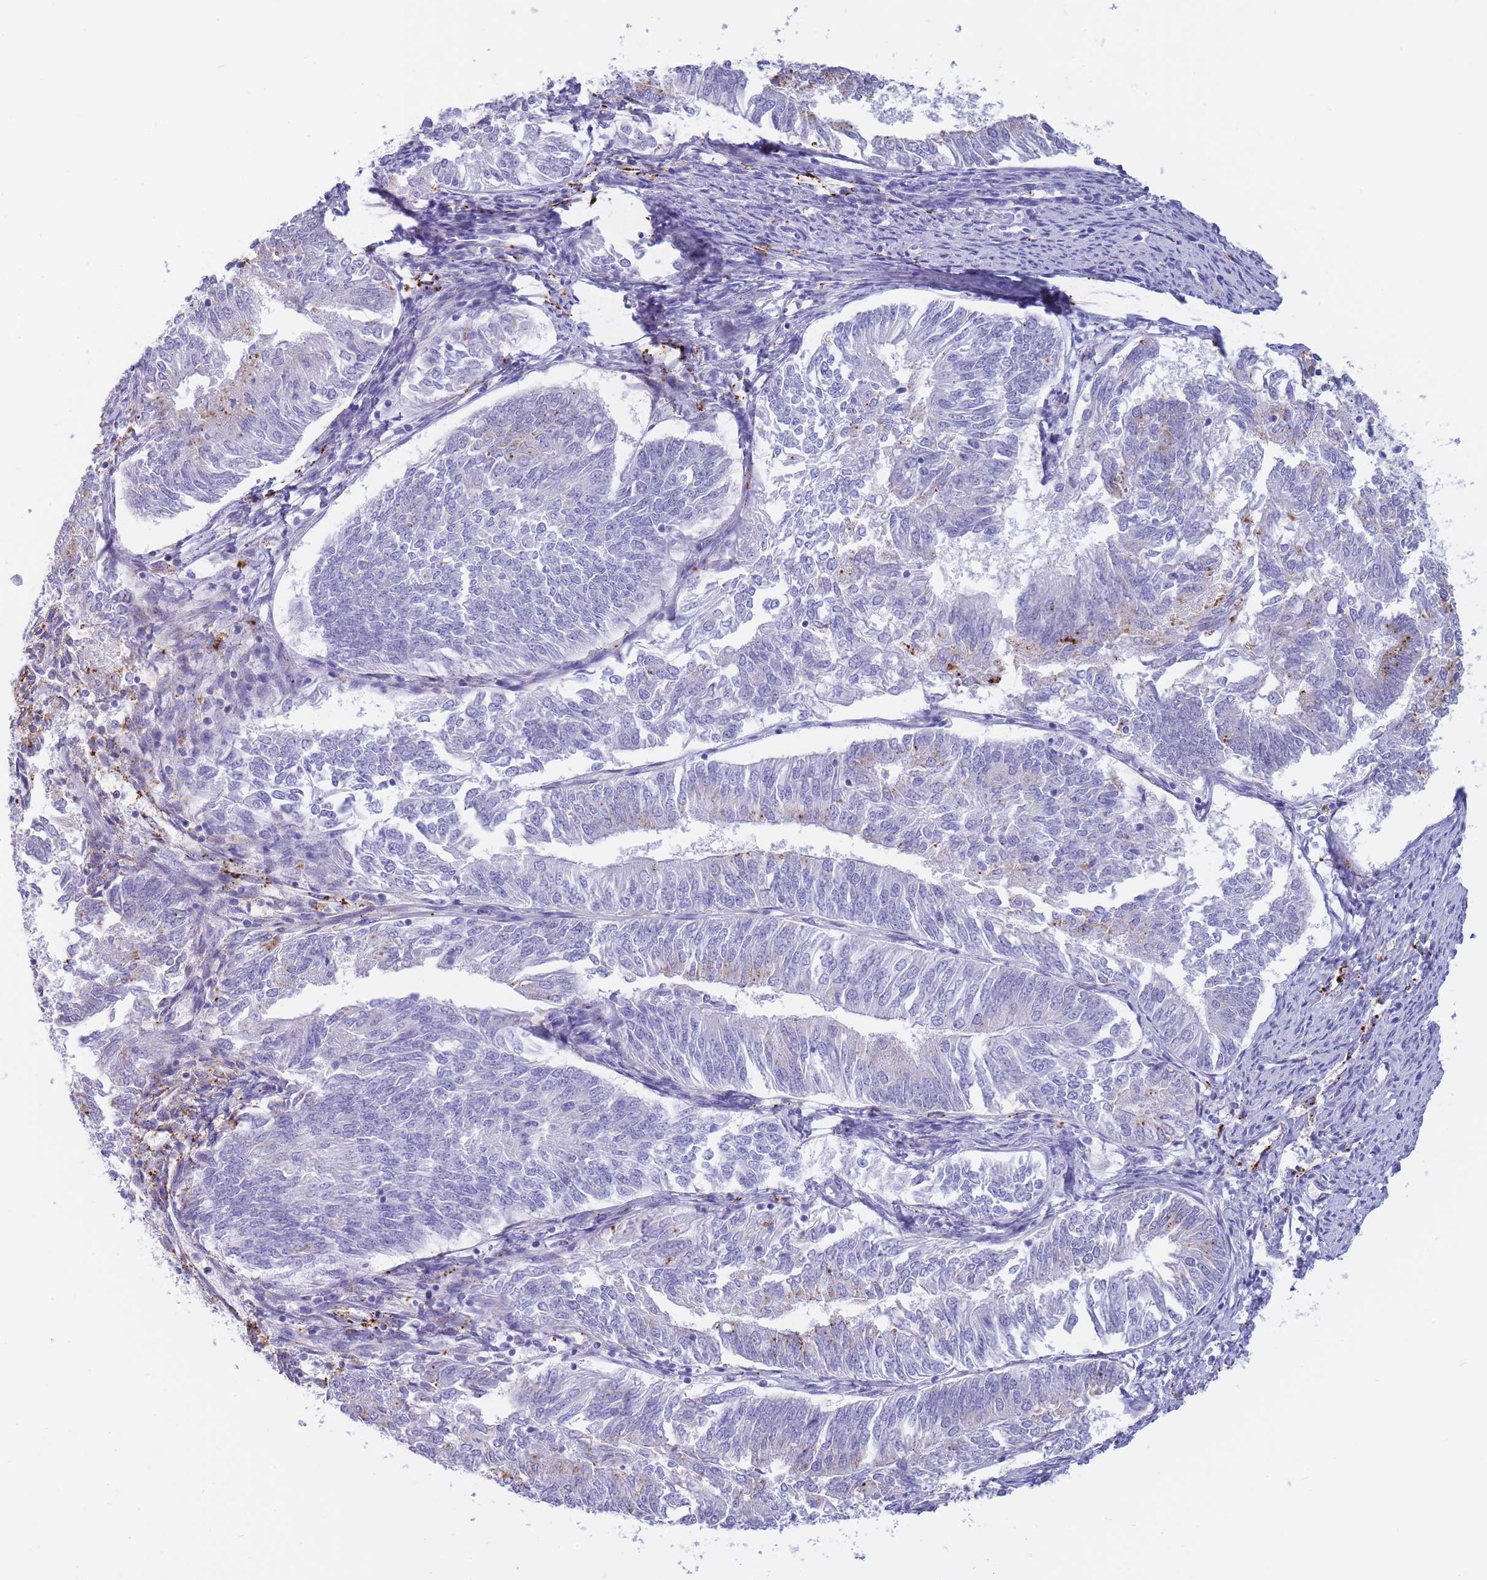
{"staining": {"intensity": "moderate", "quantity": "<25%", "location": "cytoplasmic/membranous"}, "tissue": "endometrial cancer", "cell_type": "Tumor cells", "image_type": "cancer", "snomed": [{"axis": "morphology", "description": "Adenocarcinoma, NOS"}, {"axis": "topography", "description": "Endometrium"}], "caption": "Moderate cytoplasmic/membranous staining is identified in about <25% of tumor cells in adenocarcinoma (endometrial). (DAB (3,3'-diaminobenzidine) = brown stain, brightfield microscopy at high magnification).", "gene": "GAA", "patient": {"sex": "female", "age": 58}}